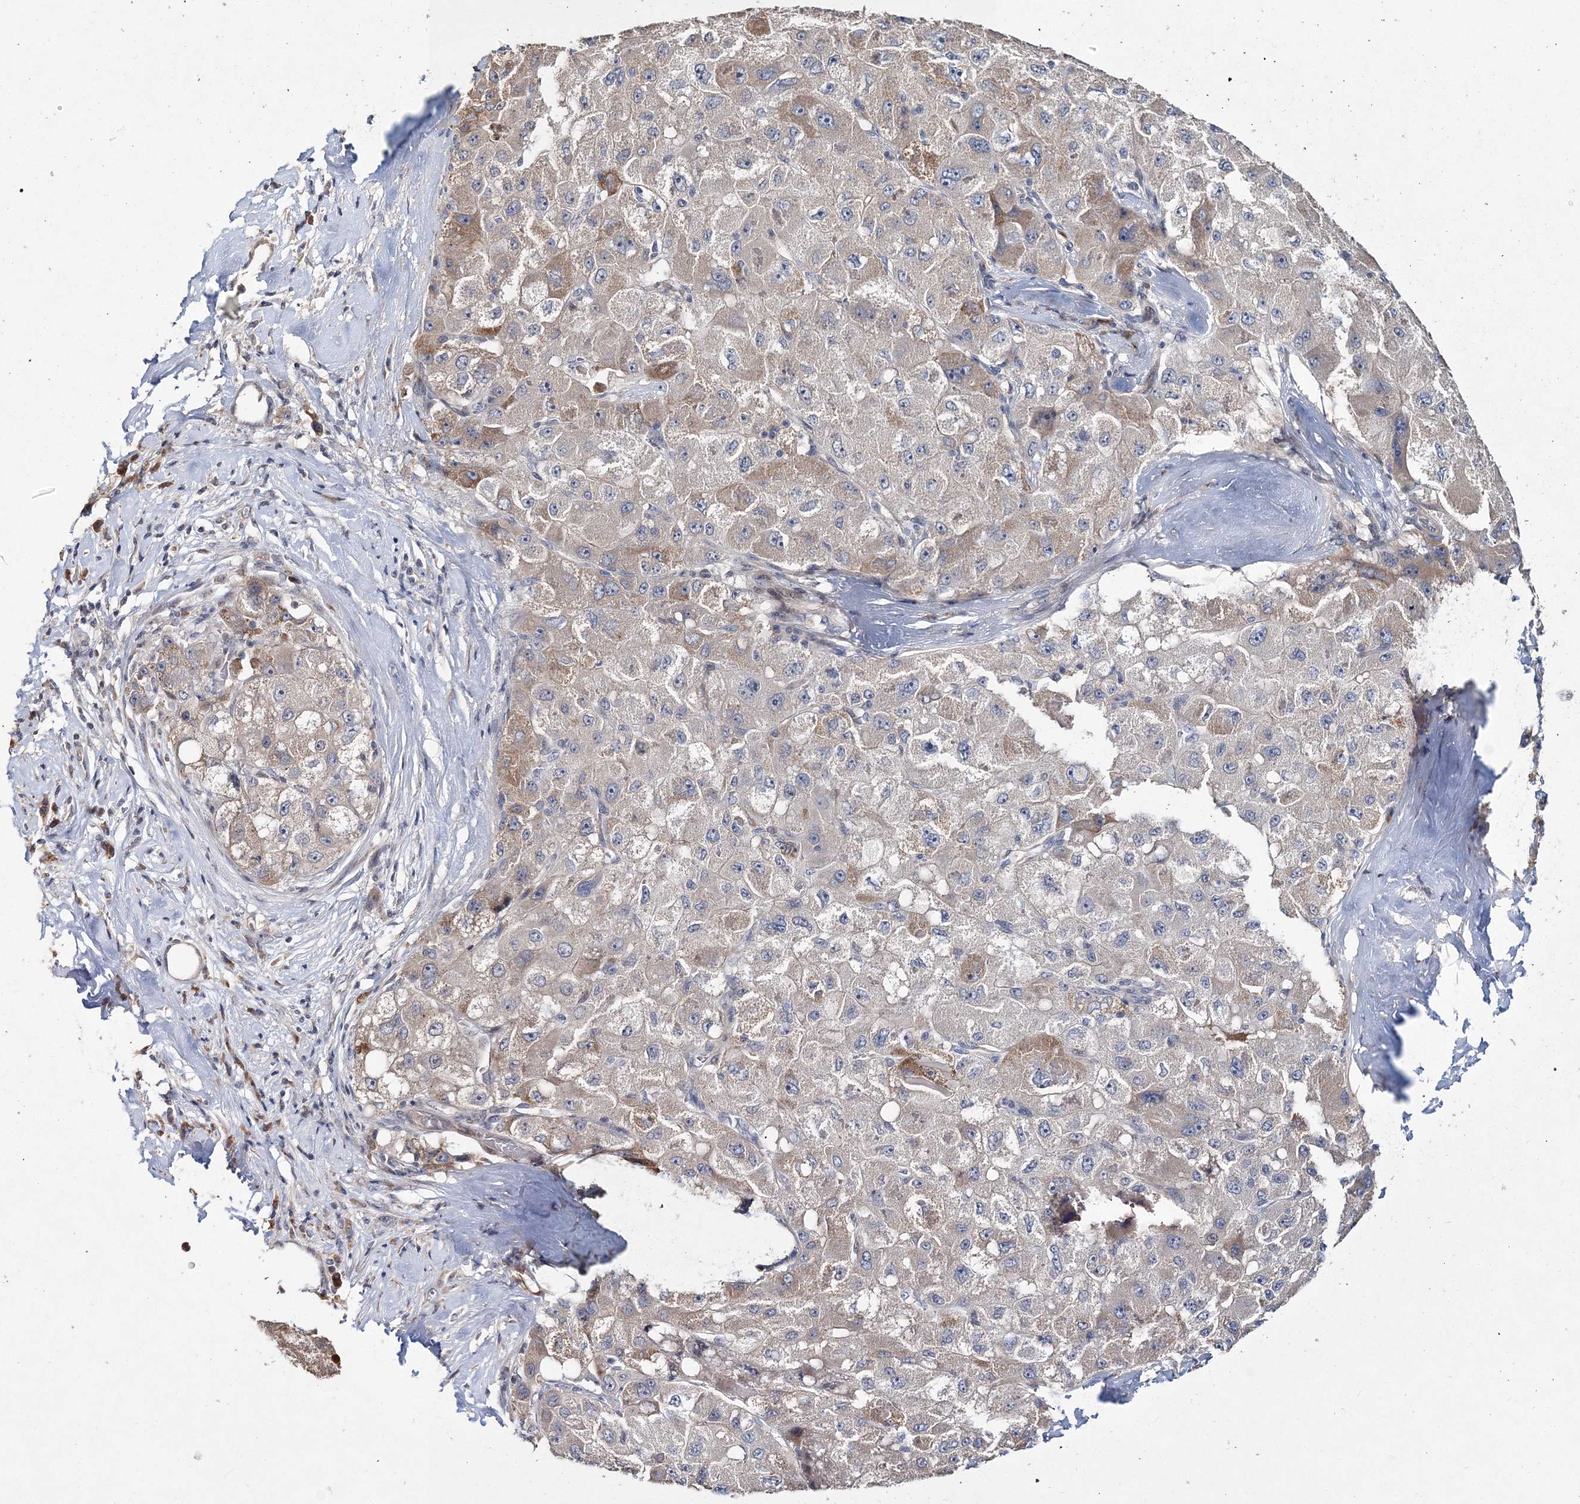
{"staining": {"intensity": "weak", "quantity": "<25%", "location": "cytoplasmic/membranous"}, "tissue": "liver cancer", "cell_type": "Tumor cells", "image_type": "cancer", "snomed": [{"axis": "morphology", "description": "Carcinoma, Hepatocellular, NOS"}, {"axis": "topography", "description": "Liver"}], "caption": "Histopathology image shows no protein expression in tumor cells of liver cancer tissue. (Brightfield microscopy of DAB immunohistochemistry (IHC) at high magnification).", "gene": "GJB5", "patient": {"sex": "male", "age": 80}}